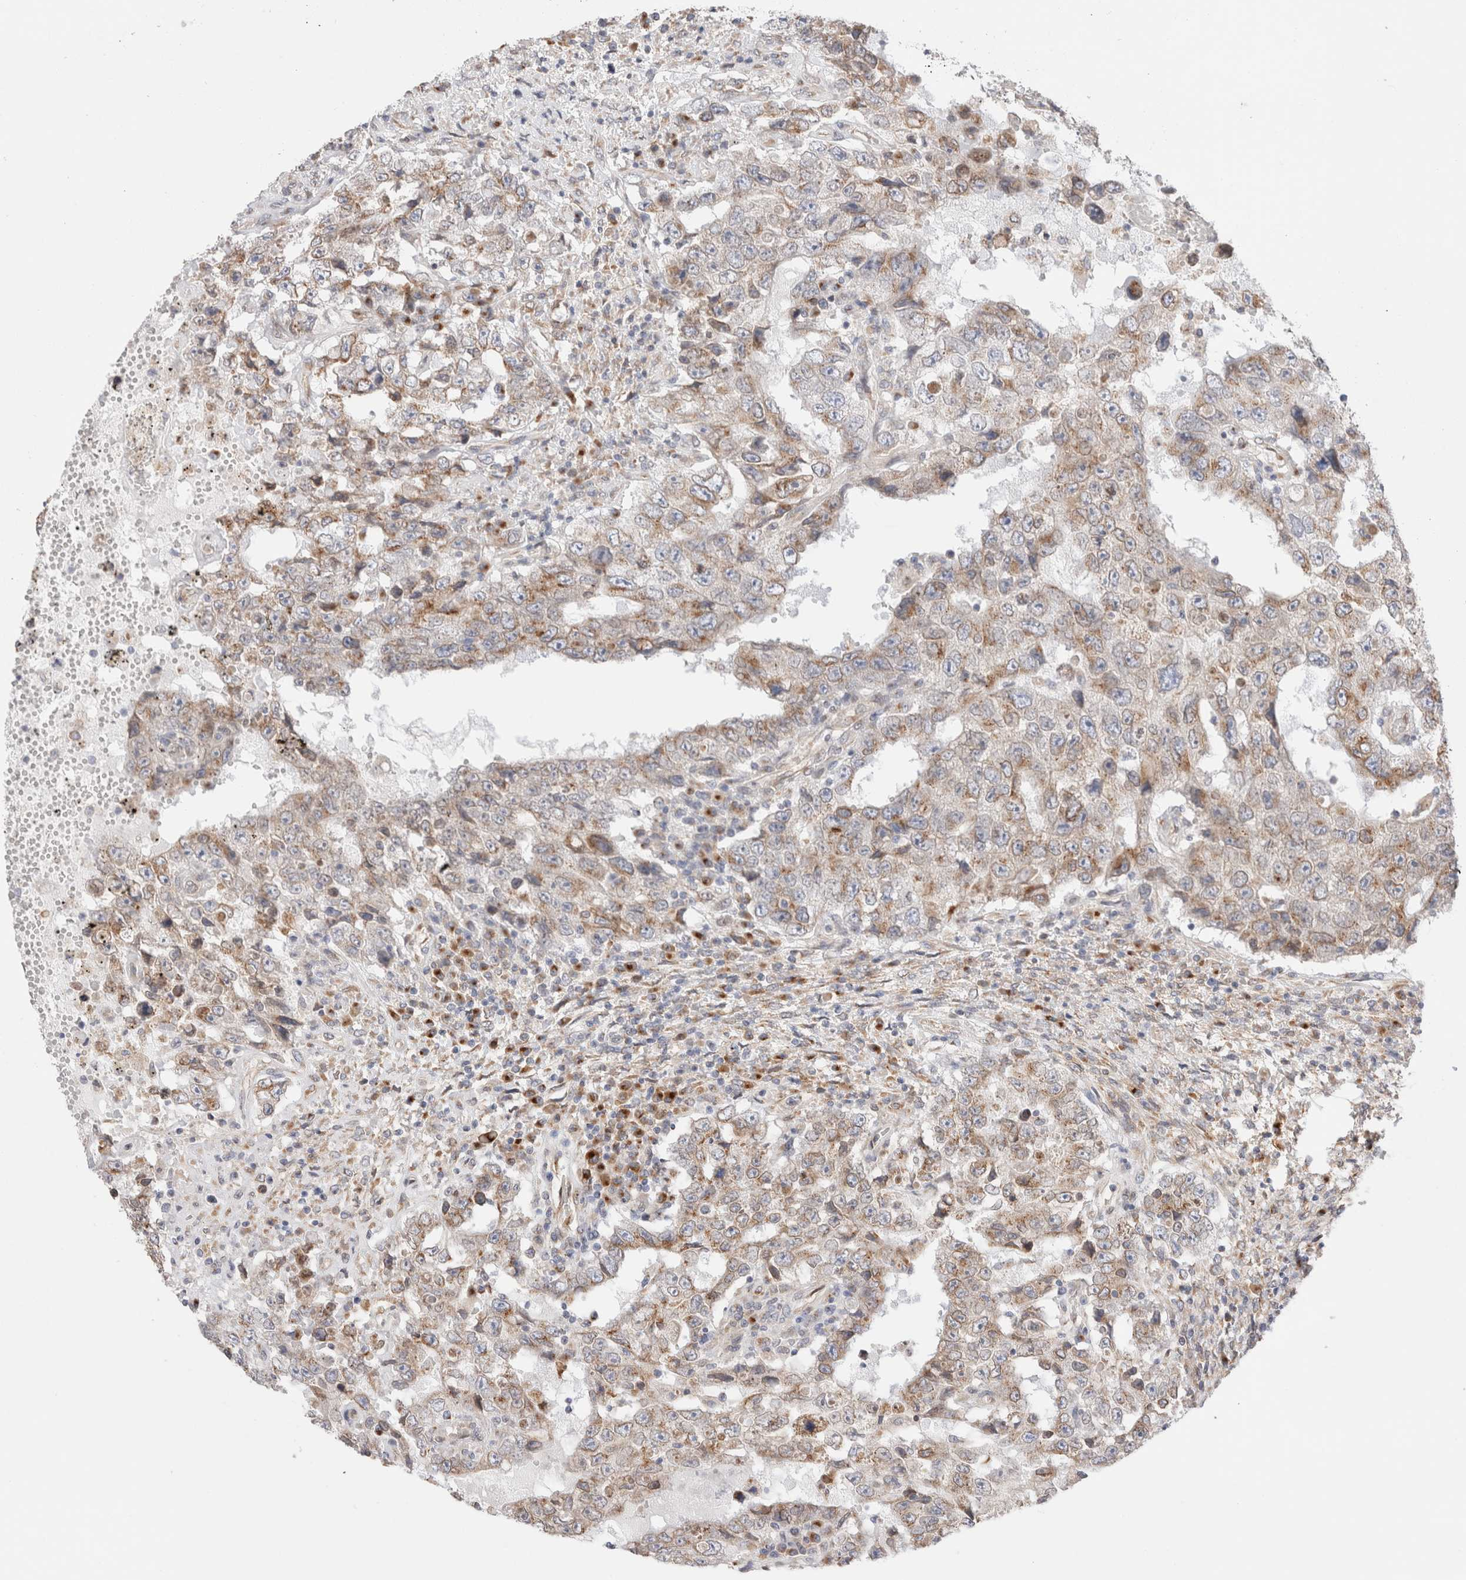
{"staining": {"intensity": "weak", "quantity": ">75%", "location": "cytoplasmic/membranous"}, "tissue": "testis cancer", "cell_type": "Tumor cells", "image_type": "cancer", "snomed": [{"axis": "morphology", "description": "Carcinoma, Embryonal, NOS"}, {"axis": "topography", "description": "Testis"}], "caption": "Testis embryonal carcinoma stained with DAB (3,3'-diaminobenzidine) IHC reveals low levels of weak cytoplasmic/membranous staining in about >75% of tumor cells.", "gene": "LMAN2L", "patient": {"sex": "male", "age": 26}}